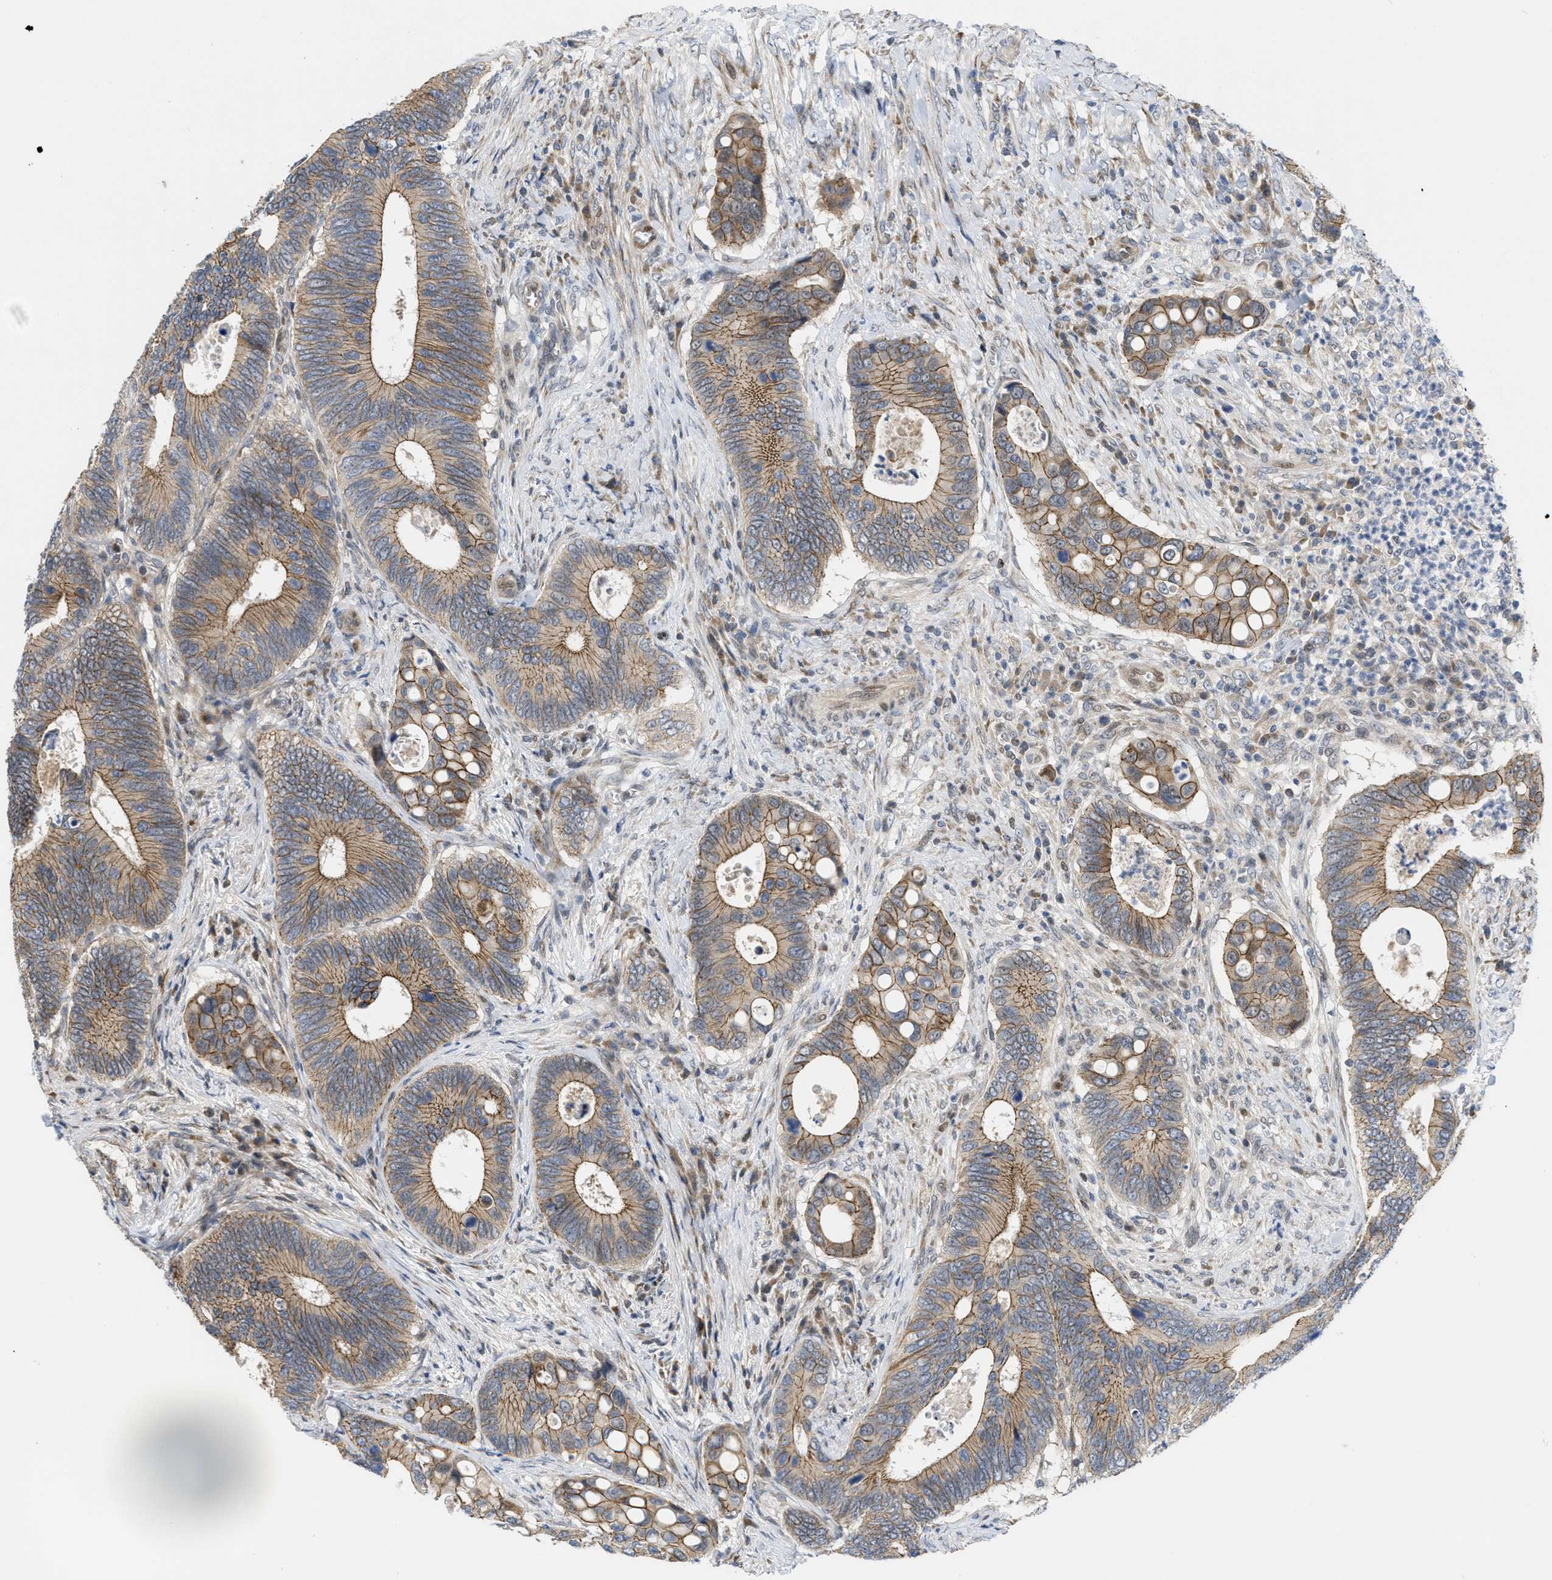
{"staining": {"intensity": "moderate", "quantity": ">75%", "location": "cytoplasmic/membranous"}, "tissue": "colorectal cancer", "cell_type": "Tumor cells", "image_type": "cancer", "snomed": [{"axis": "morphology", "description": "Inflammation, NOS"}, {"axis": "morphology", "description": "Adenocarcinoma, NOS"}, {"axis": "topography", "description": "Colon"}], "caption": "An immunohistochemistry (IHC) image of tumor tissue is shown. Protein staining in brown shows moderate cytoplasmic/membranous positivity in colorectal cancer within tumor cells.", "gene": "CDPF1", "patient": {"sex": "male", "age": 72}}